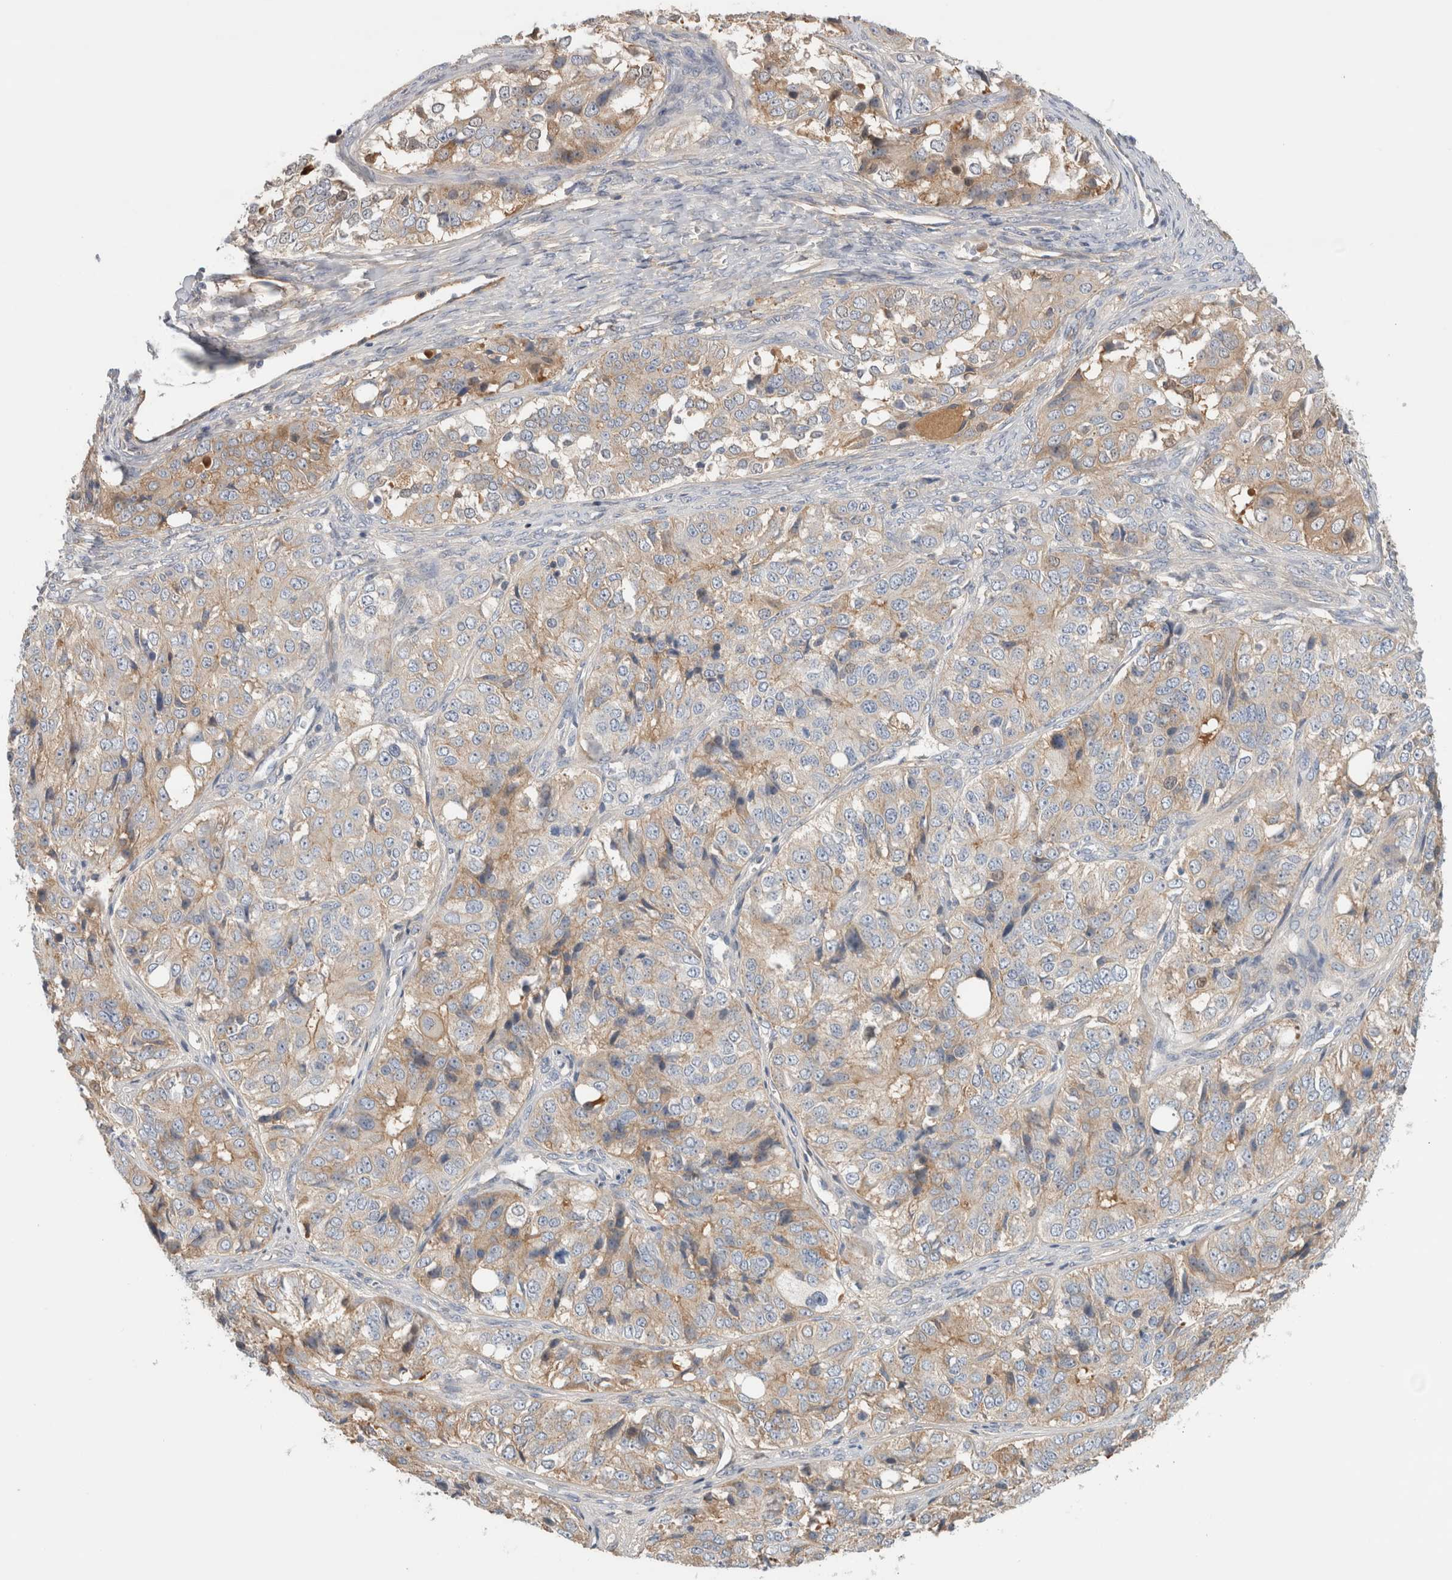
{"staining": {"intensity": "weak", "quantity": "<25%", "location": "cytoplasmic/membranous"}, "tissue": "ovarian cancer", "cell_type": "Tumor cells", "image_type": "cancer", "snomed": [{"axis": "morphology", "description": "Carcinoma, endometroid"}, {"axis": "topography", "description": "Ovary"}], "caption": "Immunohistochemistry (IHC) photomicrograph of neoplastic tissue: human ovarian cancer (endometroid carcinoma) stained with DAB (3,3'-diaminobenzidine) displays no significant protein expression in tumor cells. The staining was performed using DAB (3,3'-diaminobenzidine) to visualize the protein expression in brown, while the nuclei were stained in blue with hematoxylin (Magnification: 20x).", "gene": "CFI", "patient": {"sex": "female", "age": 51}}